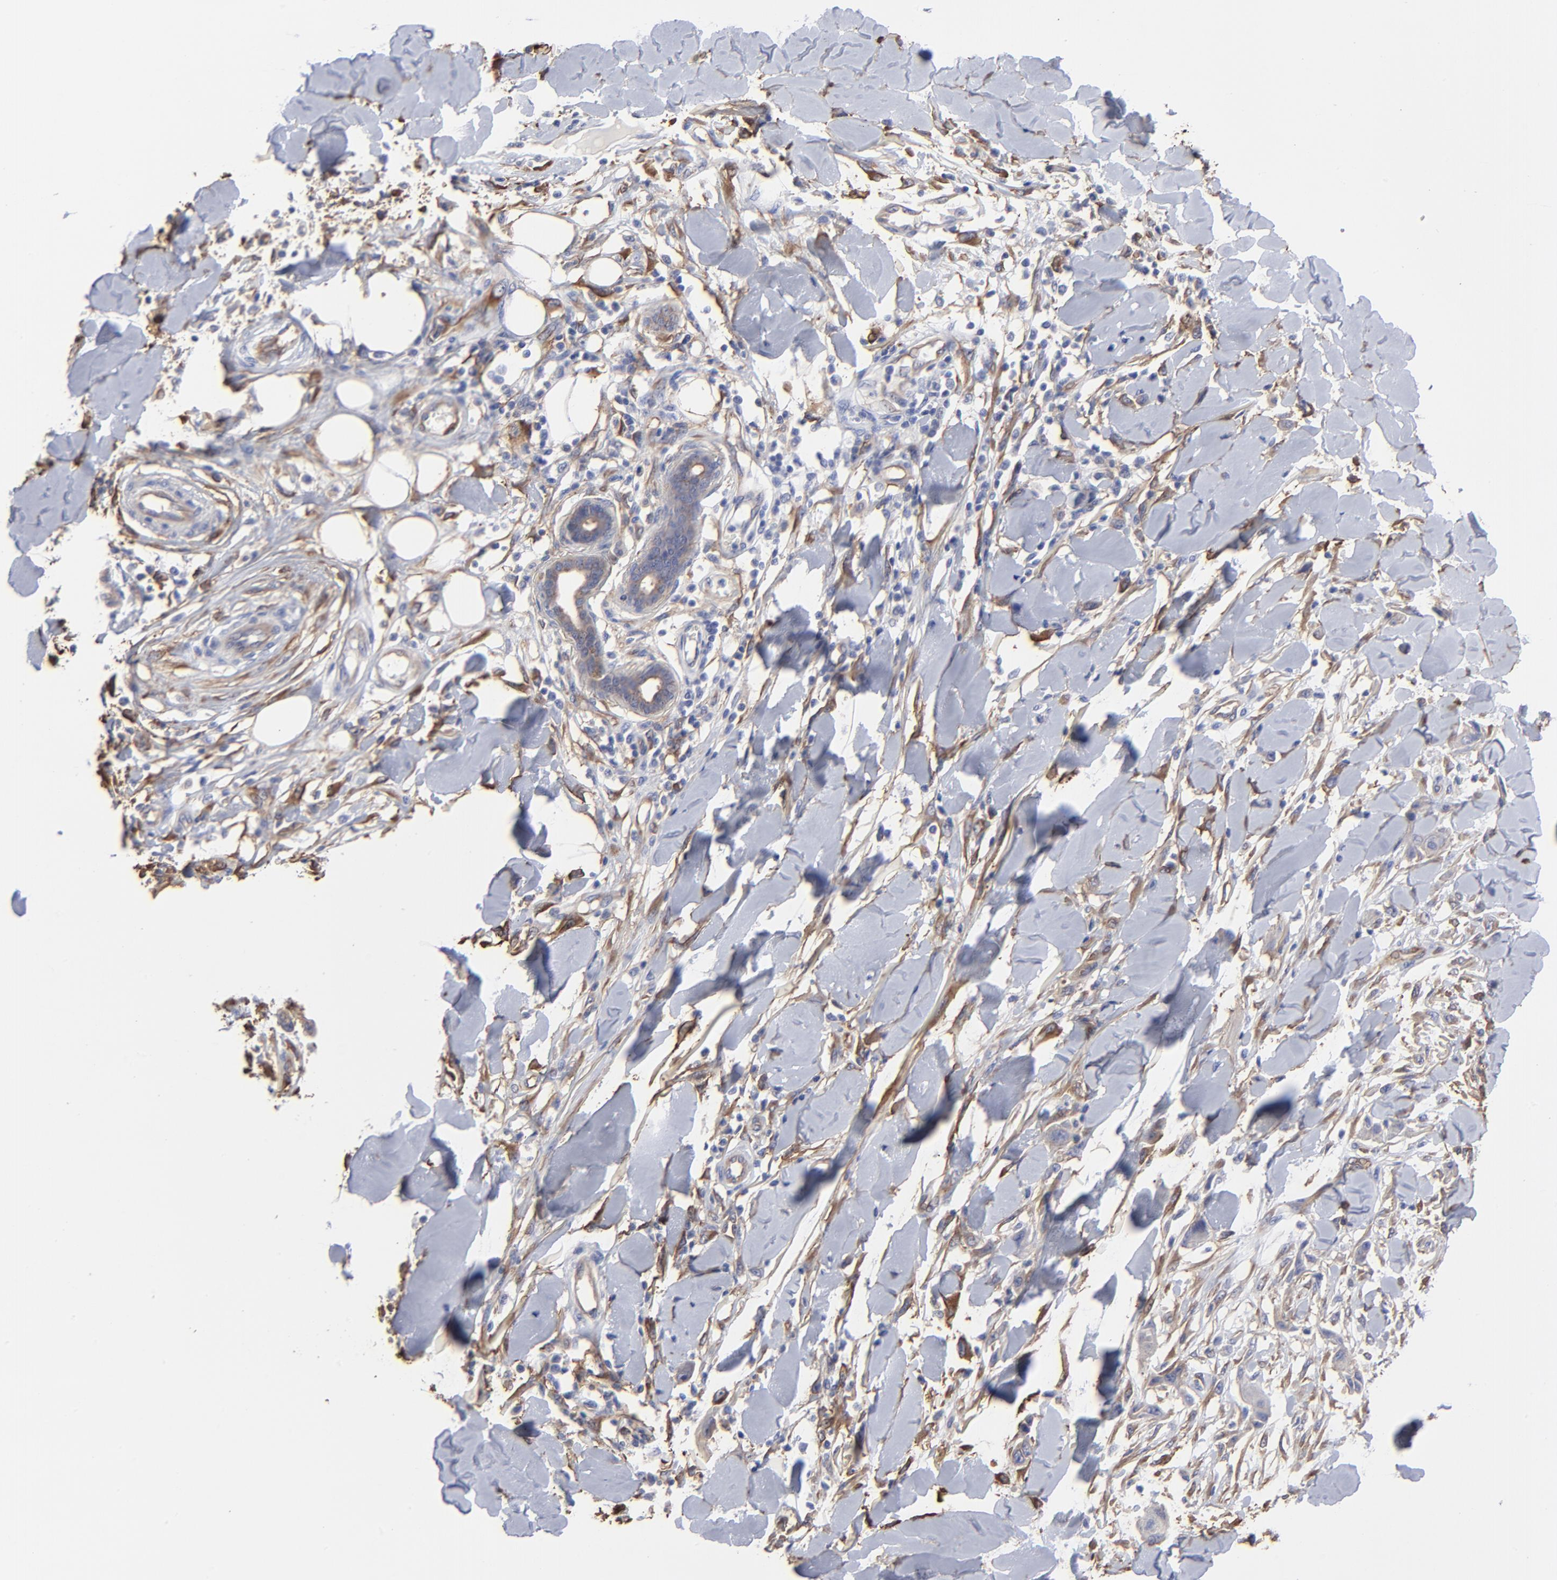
{"staining": {"intensity": "negative", "quantity": "none", "location": "none"}, "tissue": "skin cancer", "cell_type": "Tumor cells", "image_type": "cancer", "snomed": [{"axis": "morphology", "description": "Squamous cell carcinoma, NOS"}, {"axis": "topography", "description": "Skin"}], "caption": "The photomicrograph displays no significant expression in tumor cells of skin cancer.", "gene": "CILP", "patient": {"sex": "female", "age": 59}}